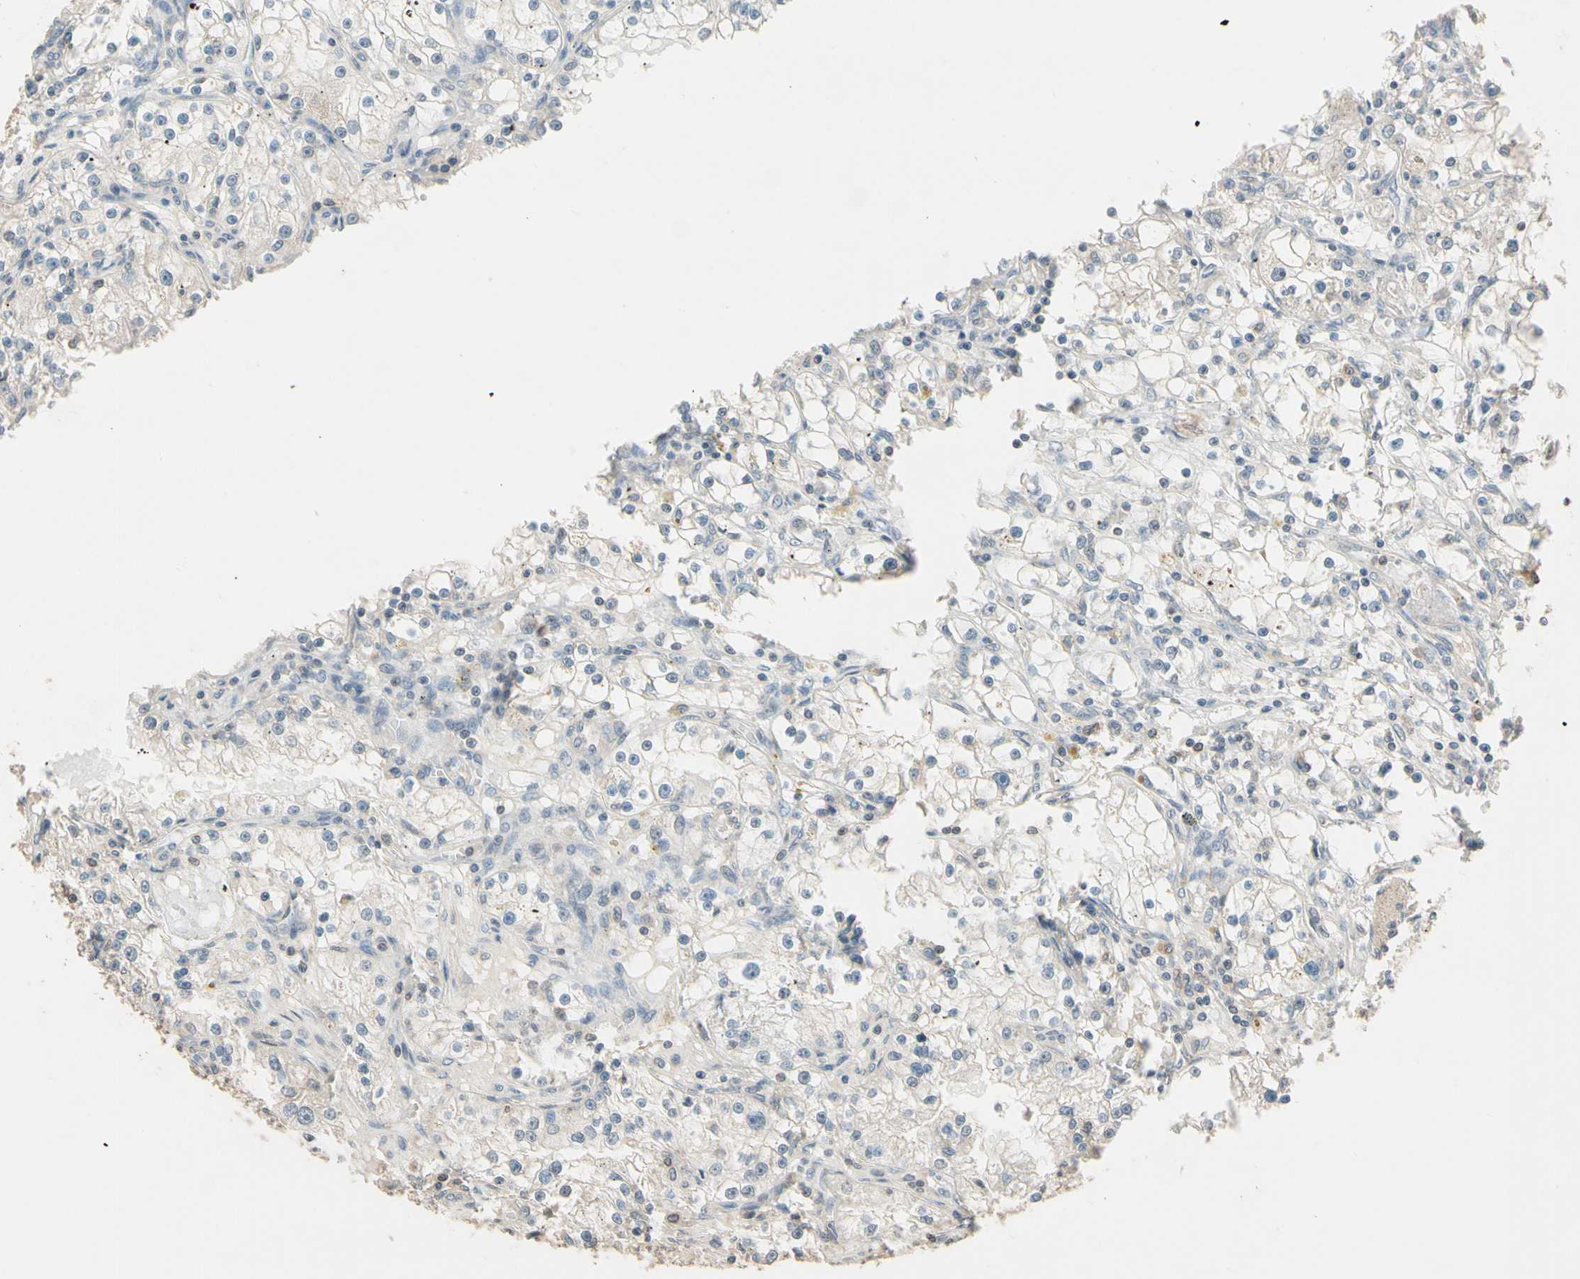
{"staining": {"intensity": "negative", "quantity": "none", "location": "none"}, "tissue": "renal cancer", "cell_type": "Tumor cells", "image_type": "cancer", "snomed": [{"axis": "morphology", "description": "Adenocarcinoma, NOS"}, {"axis": "topography", "description": "Kidney"}], "caption": "This is an immunohistochemistry (IHC) photomicrograph of human renal cancer (adenocarcinoma). There is no staining in tumor cells.", "gene": "MAP3K7", "patient": {"sex": "male", "age": 56}}